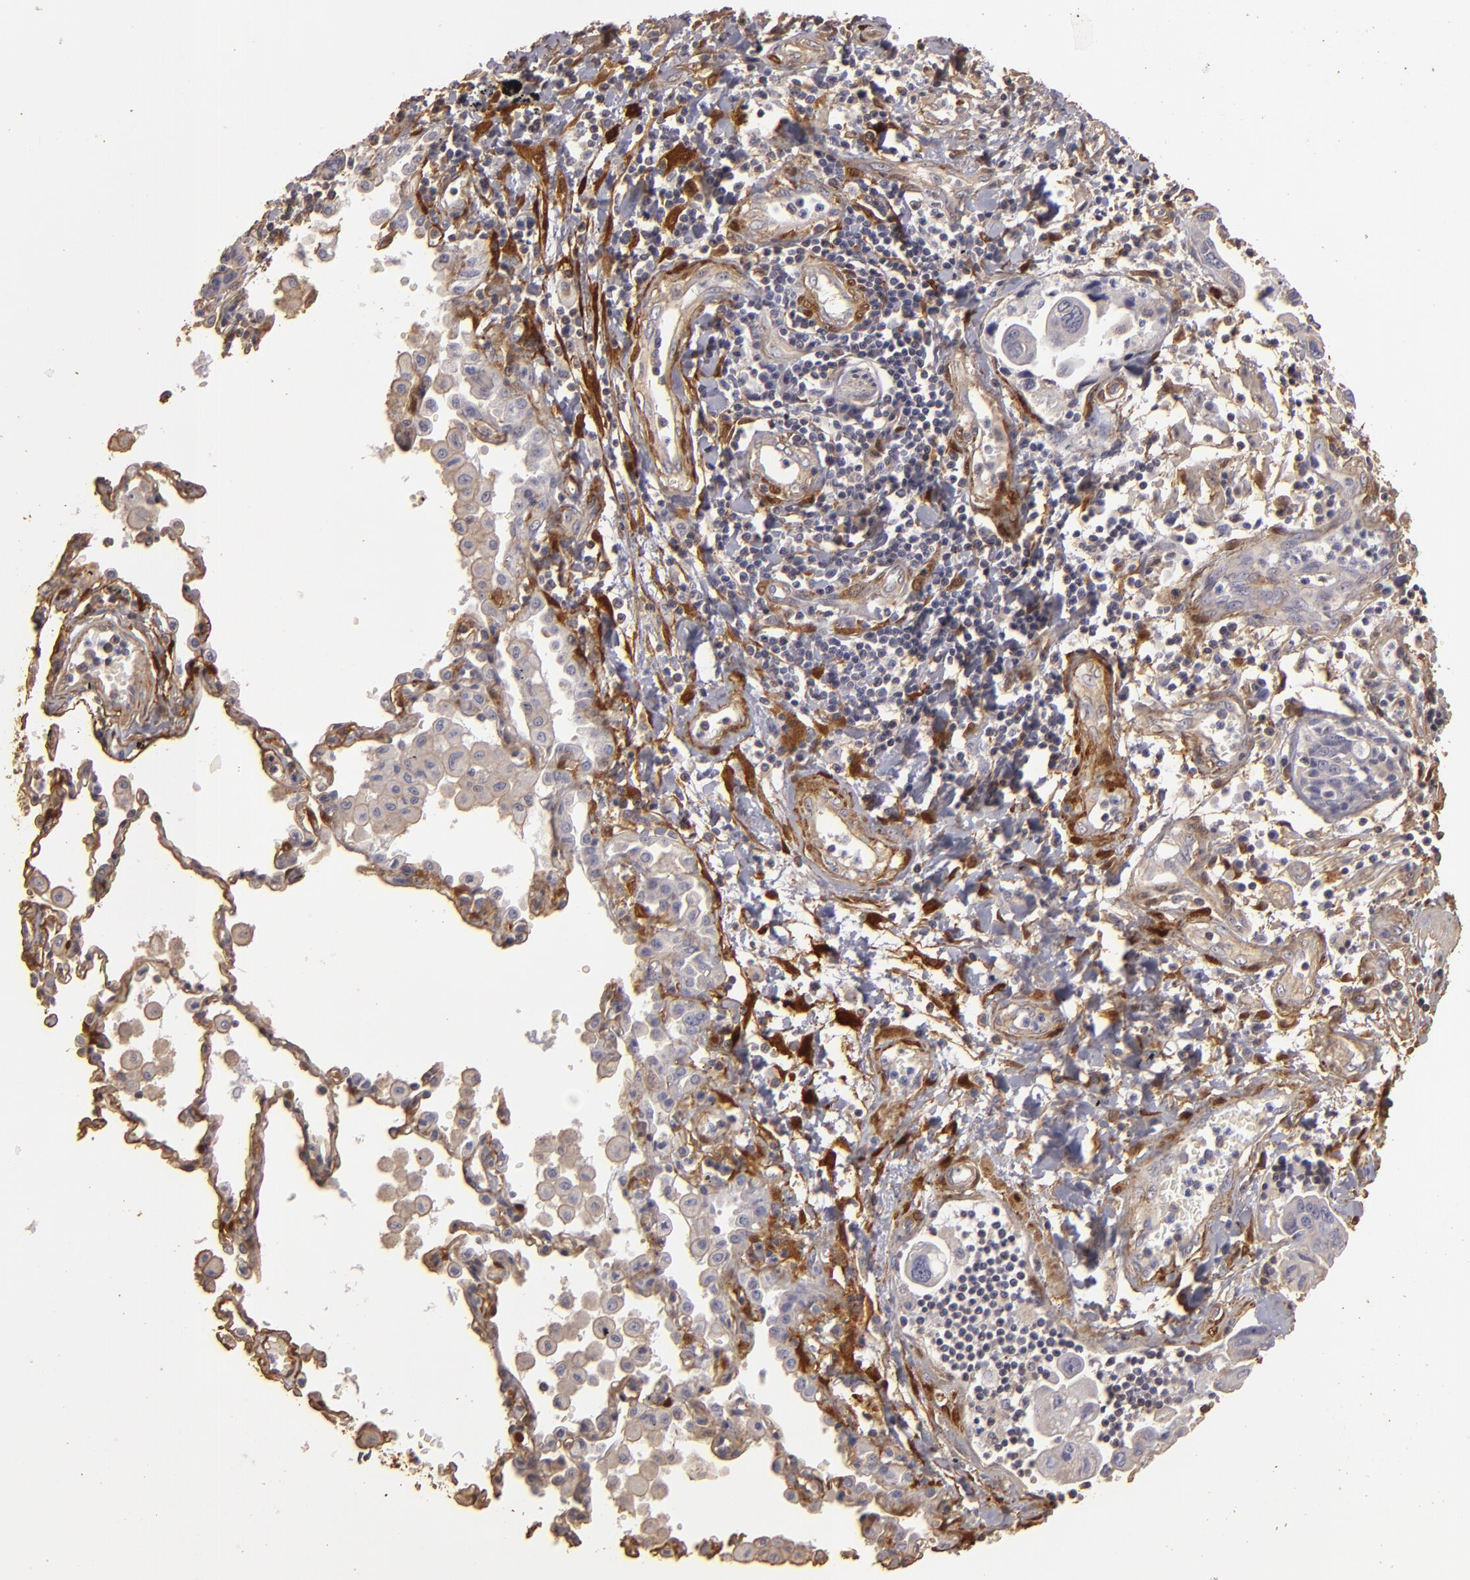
{"staining": {"intensity": "negative", "quantity": "none", "location": "none"}, "tissue": "lung cancer", "cell_type": "Tumor cells", "image_type": "cancer", "snomed": [{"axis": "morphology", "description": "Adenocarcinoma, NOS"}, {"axis": "topography", "description": "Lung"}], "caption": "Lung cancer (adenocarcinoma) stained for a protein using IHC reveals no staining tumor cells.", "gene": "HSPB6", "patient": {"sex": "male", "age": 64}}